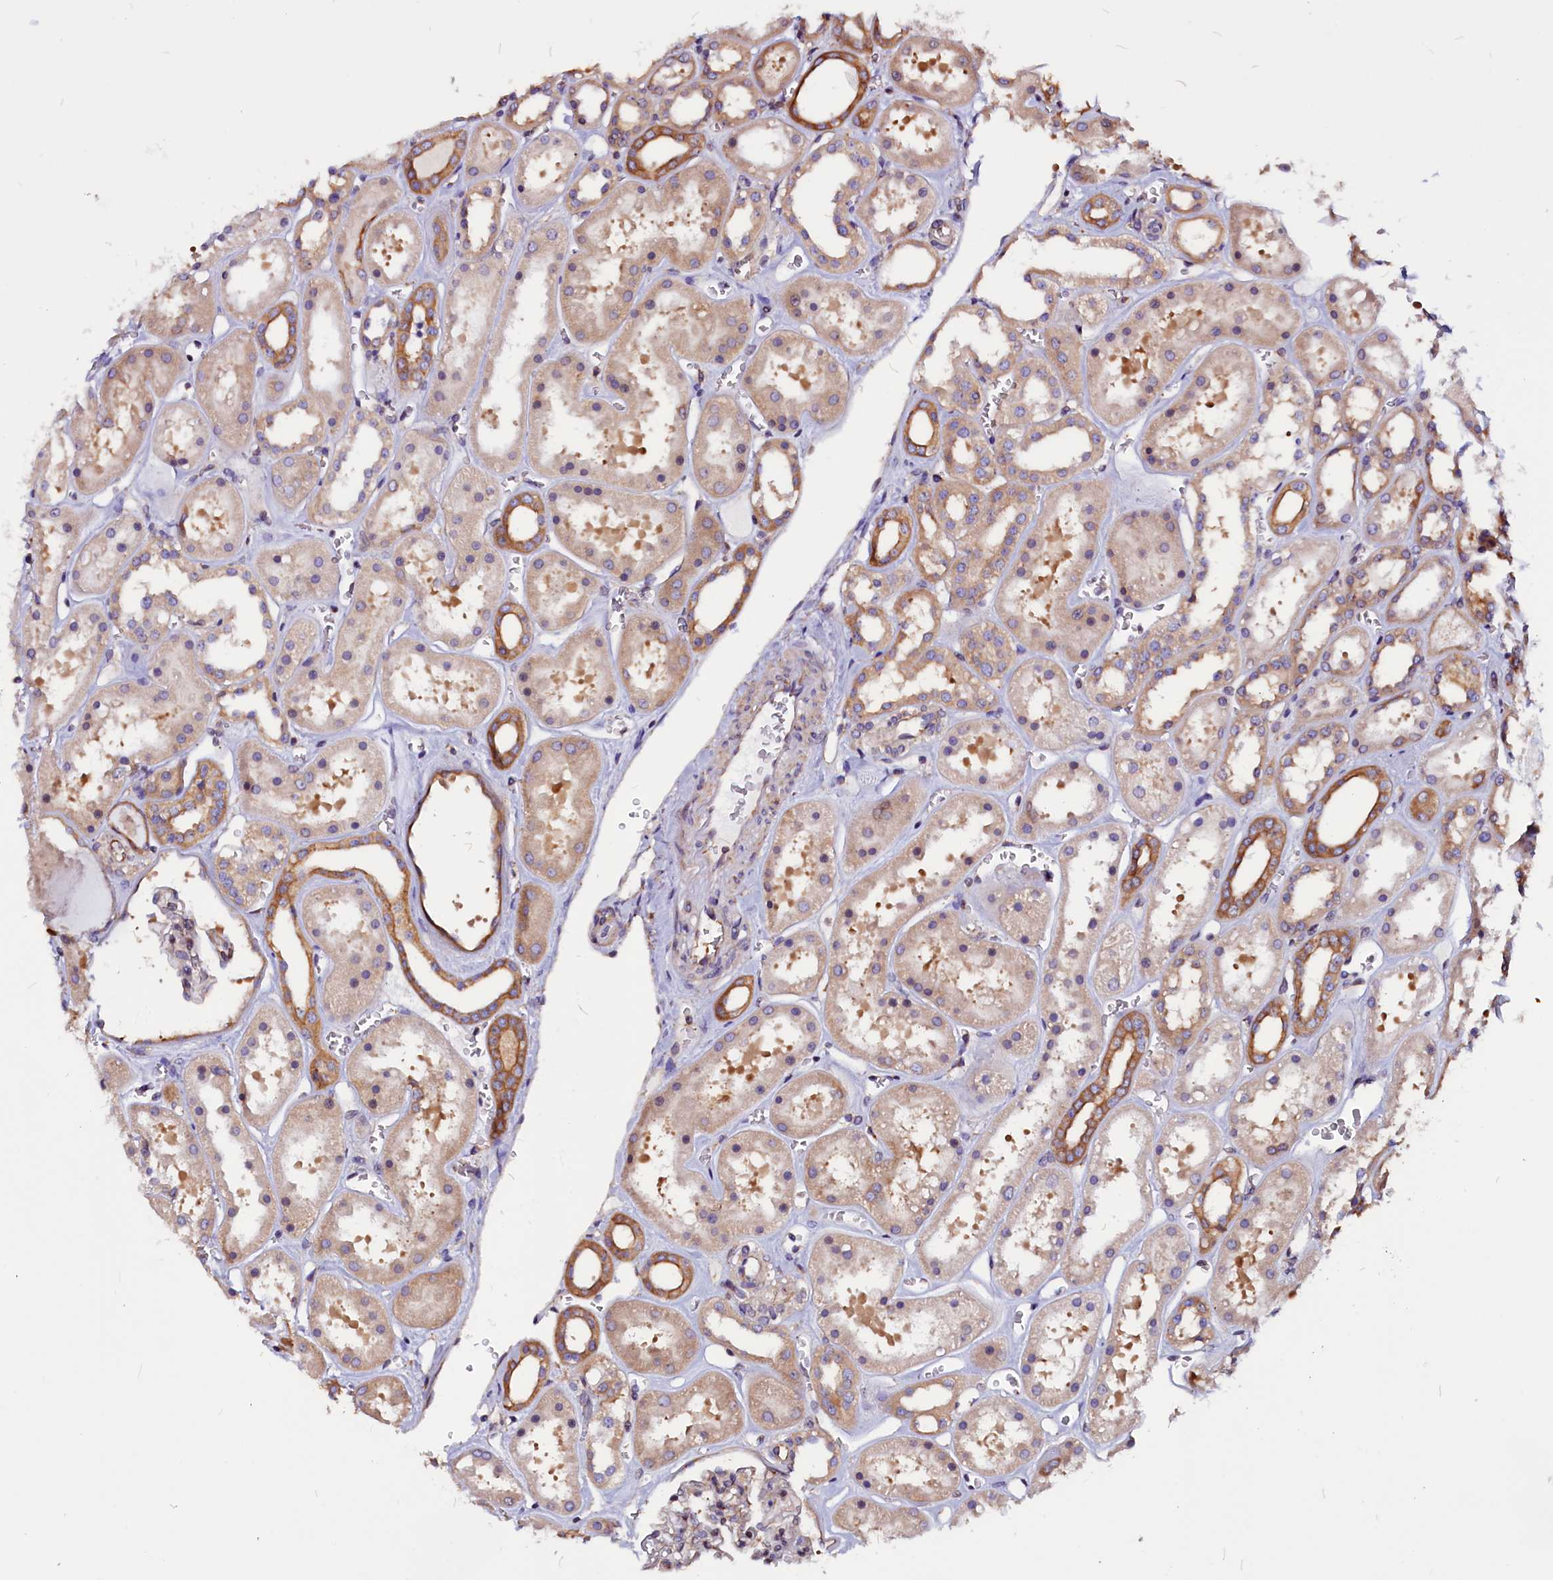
{"staining": {"intensity": "moderate", "quantity": "<25%", "location": "cytoplasmic/membranous"}, "tissue": "kidney", "cell_type": "Cells in glomeruli", "image_type": "normal", "snomed": [{"axis": "morphology", "description": "Normal tissue, NOS"}, {"axis": "topography", "description": "Kidney"}], "caption": "This histopathology image displays normal kidney stained with immunohistochemistry to label a protein in brown. The cytoplasmic/membranous of cells in glomeruli show moderate positivity for the protein. Nuclei are counter-stained blue.", "gene": "EIF3G", "patient": {"sex": "female", "age": 41}}